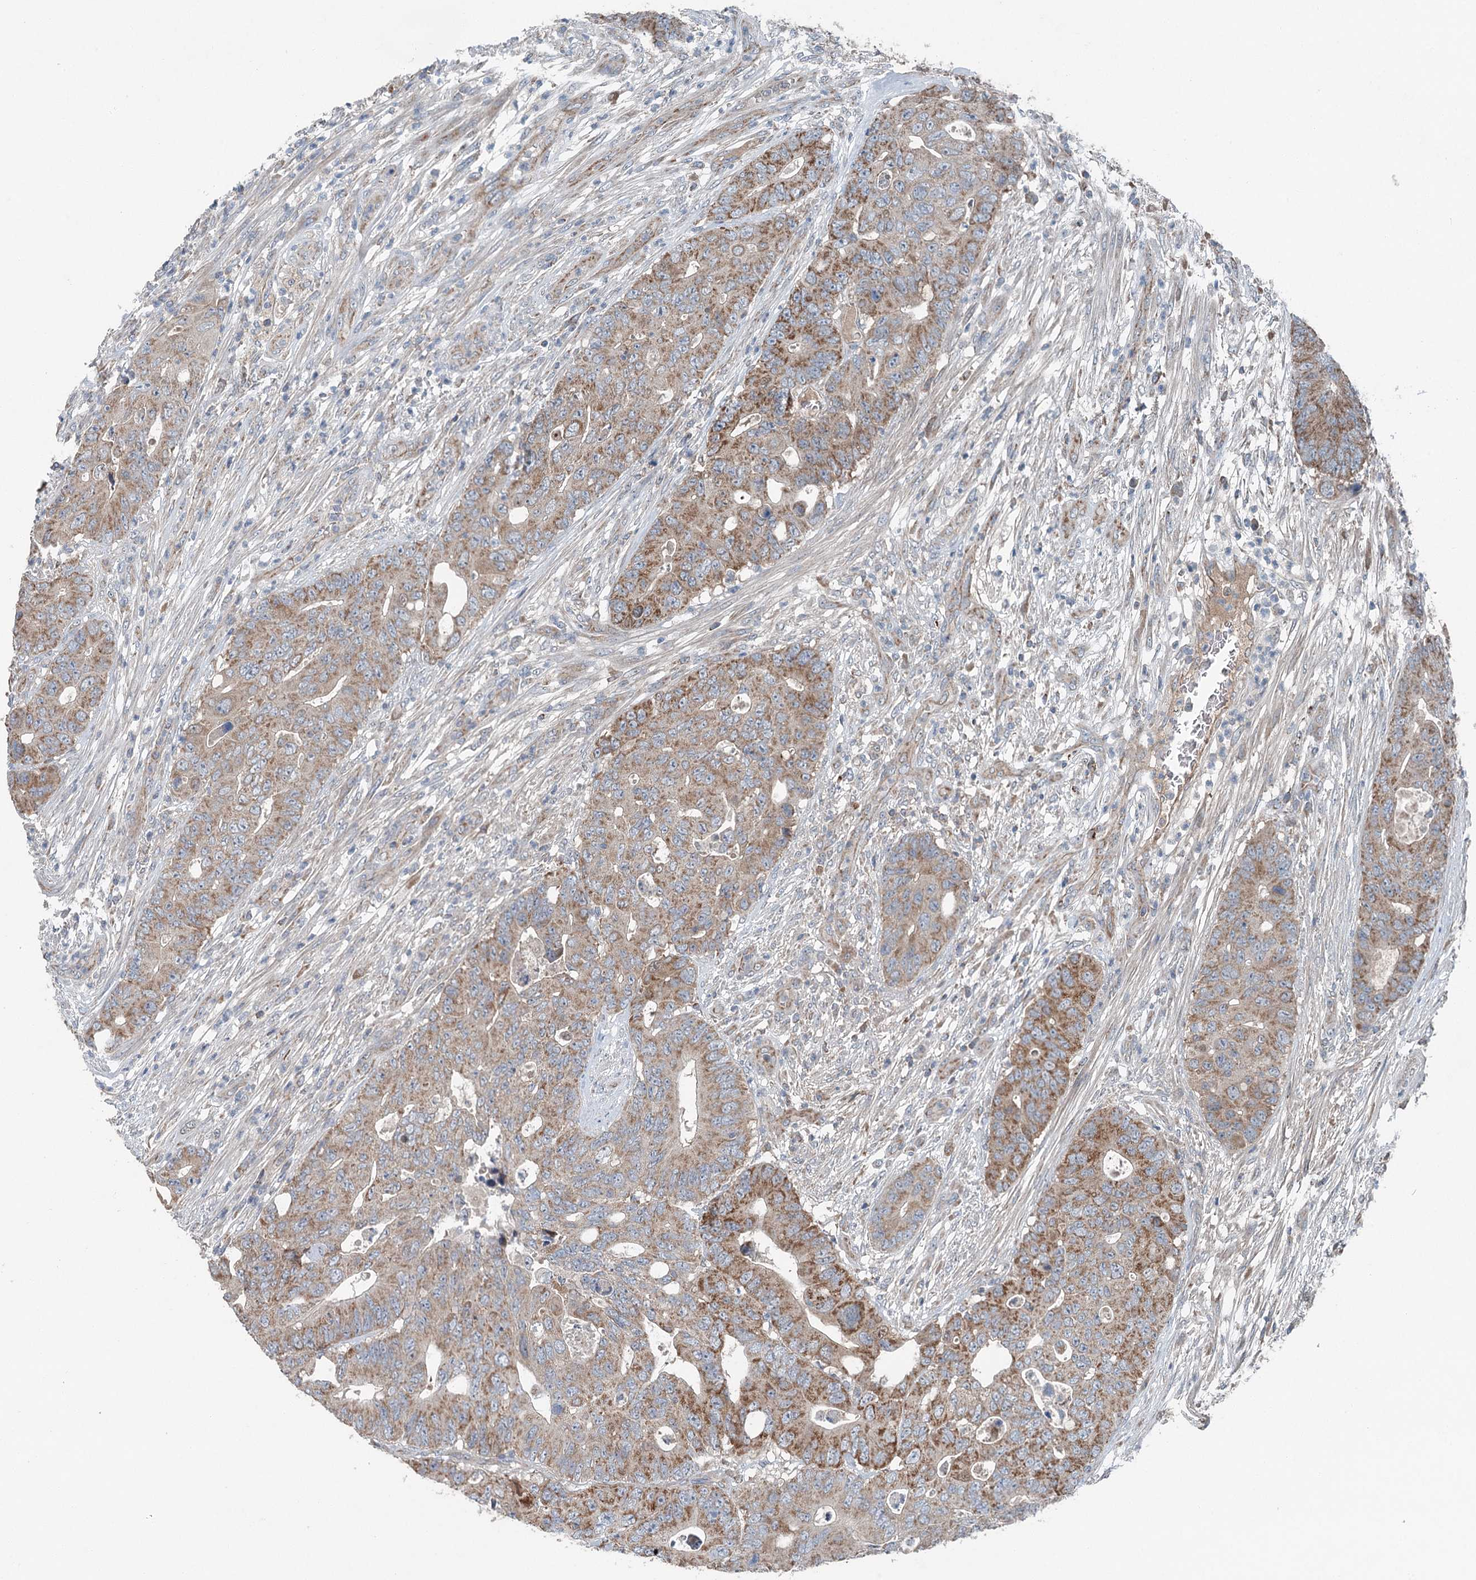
{"staining": {"intensity": "moderate", "quantity": "25%-75%", "location": "cytoplasmic/membranous"}, "tissue": "colorectal cancer", "cell_type": "Tumor cells", "image_type": "cancer", "snomed": [{"axis": "morphology", "description": "Adenocarcinoma, NOS"}, {"axis": "topography", "description": "Colon"}], "caption": "Colorectal cancer stained with a brown dye shows moderate cytoplasmic/membranous positive positivity in about 25%-75% of tumor cells.", "gene": "CHCHD5", "patient": {"sex": "male", "age": 71}}